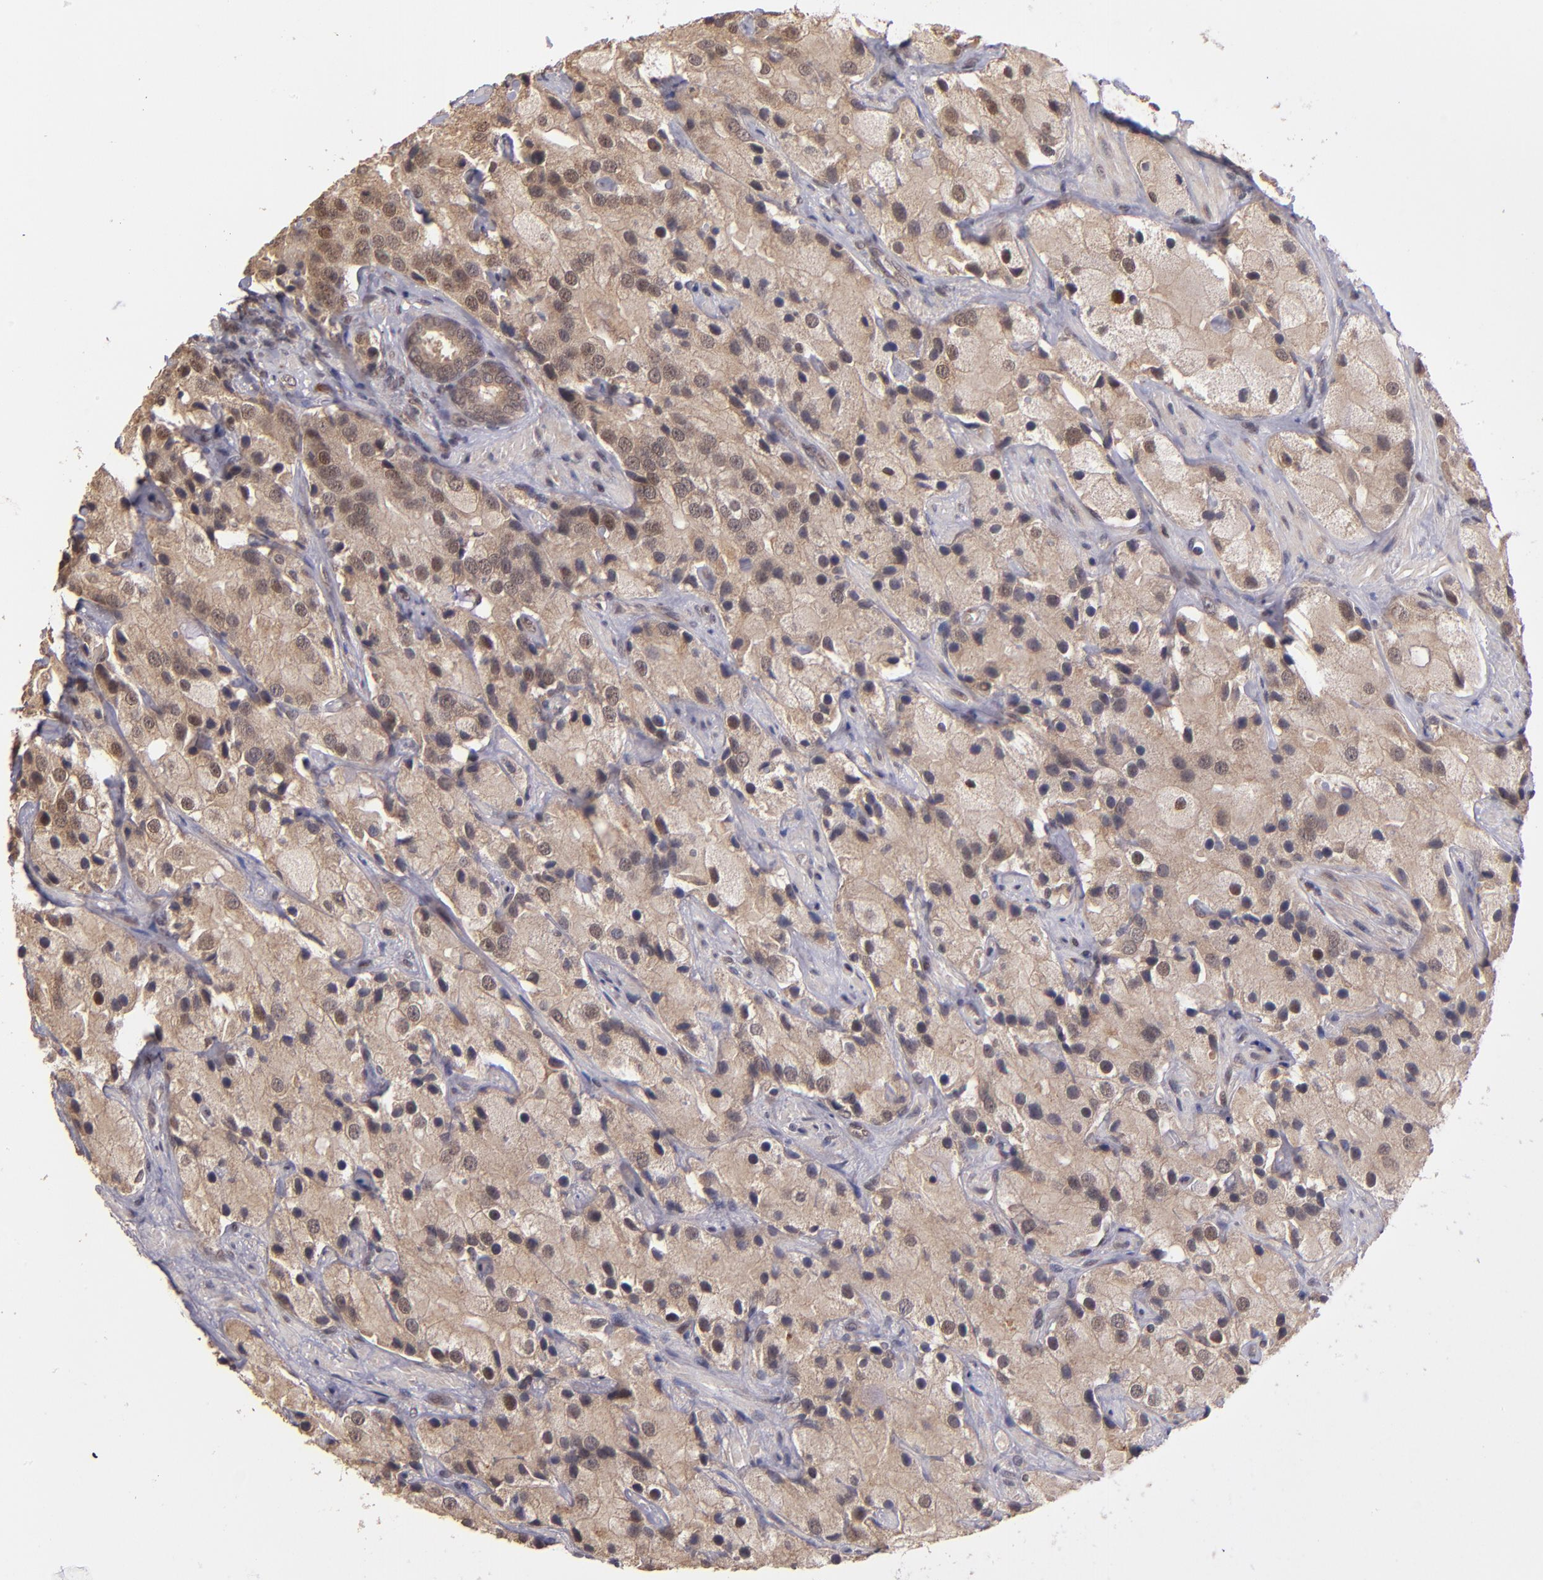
{"staining": {"intensity": "weak", "quantity": "25%-75%", "location": "cytoplasmic/membranous,nuclear"}, "tissue": "prostate cancer", "cell_type": "Tumor cells", "image_type": "cancer", "snomed": [{"axis": "morphology", "description": "Adenocarcinoma, High grade"}, {"axis": "topography", "description": "Prostate"}], "caption": "The histopathology image reveals immunohistochemical staining of prostate cancer. There is weak cytoplasmic/membranous and nuclear expression is appreciated in approximately 25%-75% of tumor cells.", "gene": "ABHD12B", "patient": {"sex": "male", "age": 70}}